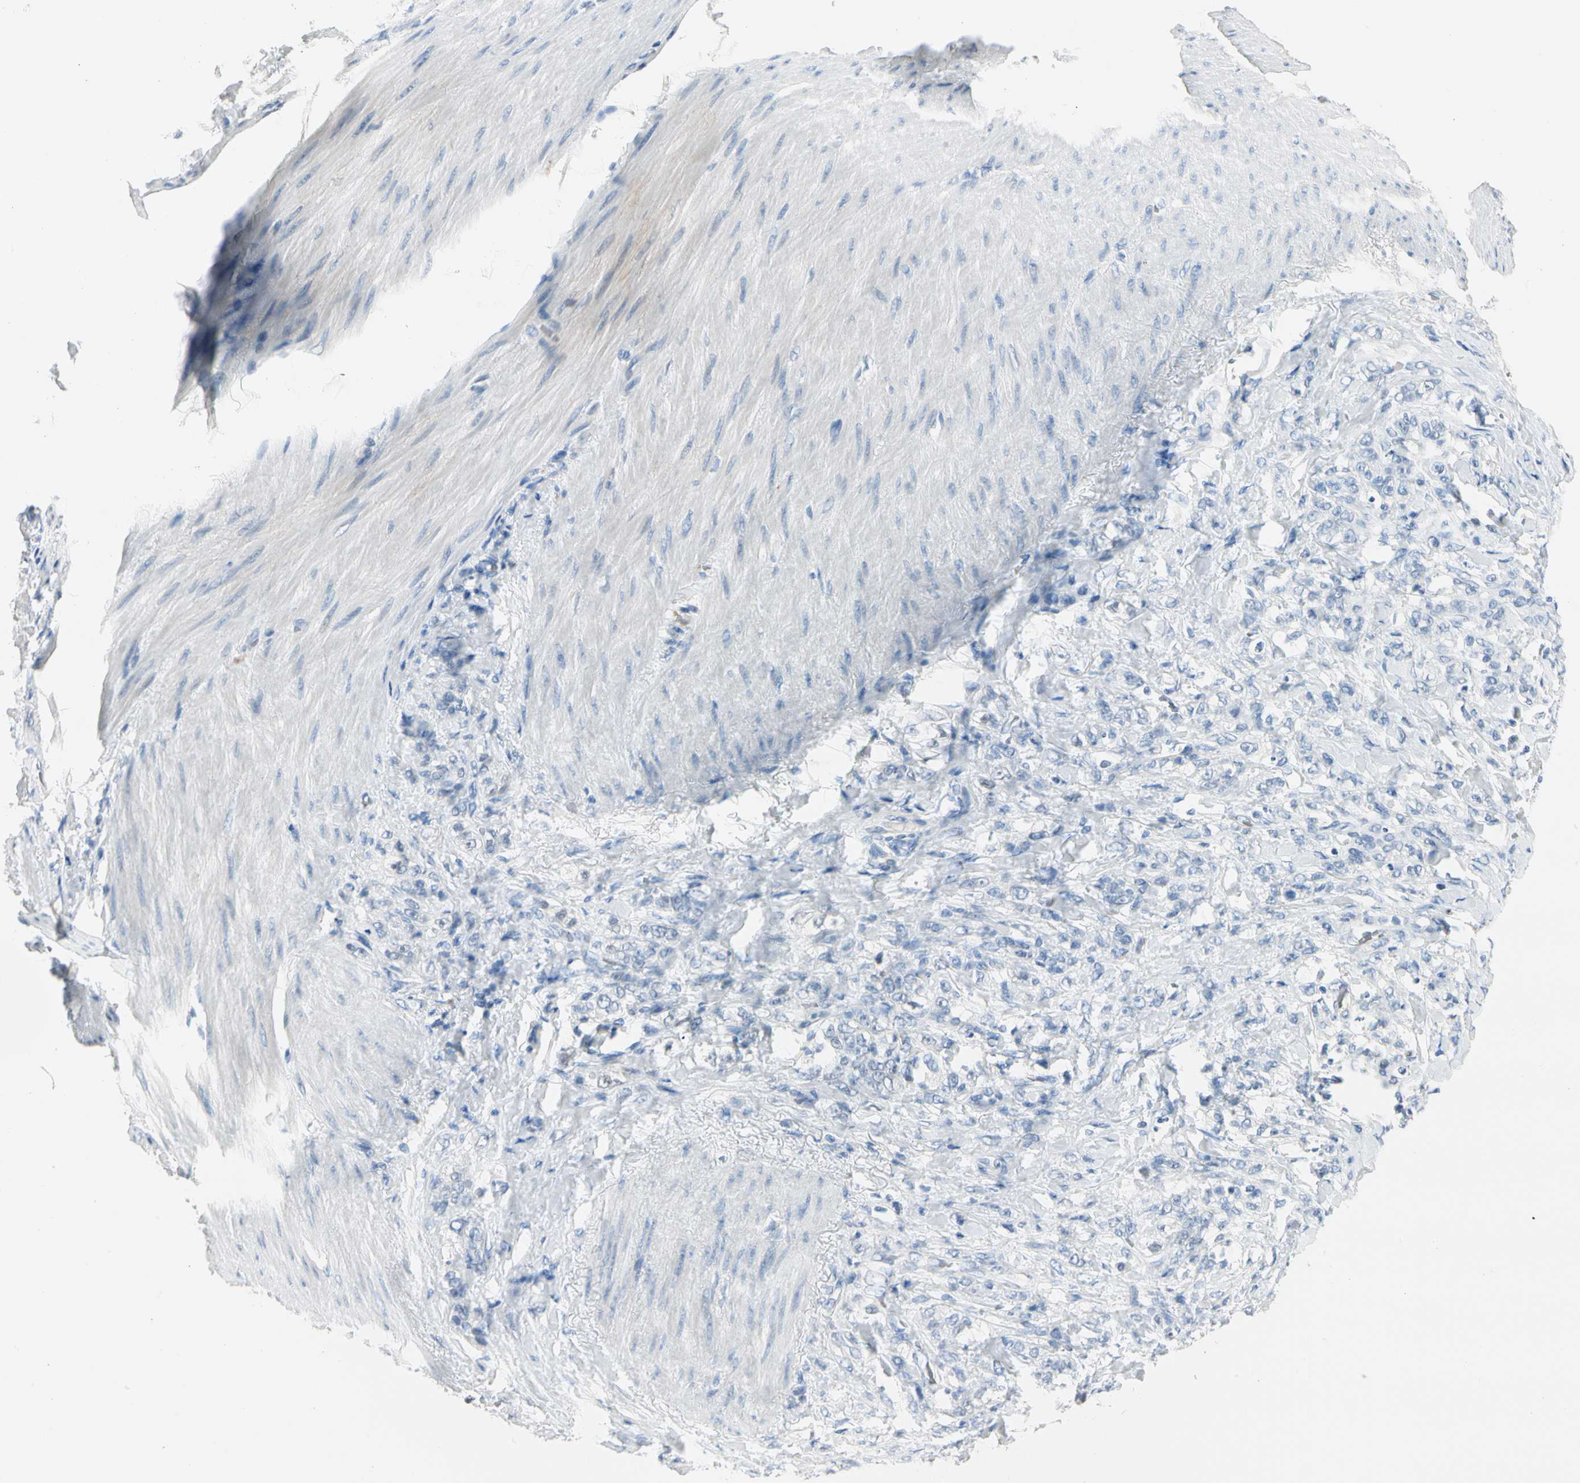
{"staining": {"intensity": "negative", "quantity": "none", "location": "none"}, "tissue": "stomach cancer", "cell_type": "Tumor cells", "image_type": "cancer", "snomed": [{"axis": "morphology", "description": "Adenocarcinoma, NOS"}, {"axis": "topography", "description": "Stomach"}], "caption": "IHC of human stomach adenocarcinoma exhibits no expression in tumor cells.", "gene": "CA1", "patient": {"sex": "male", "age": 82}}